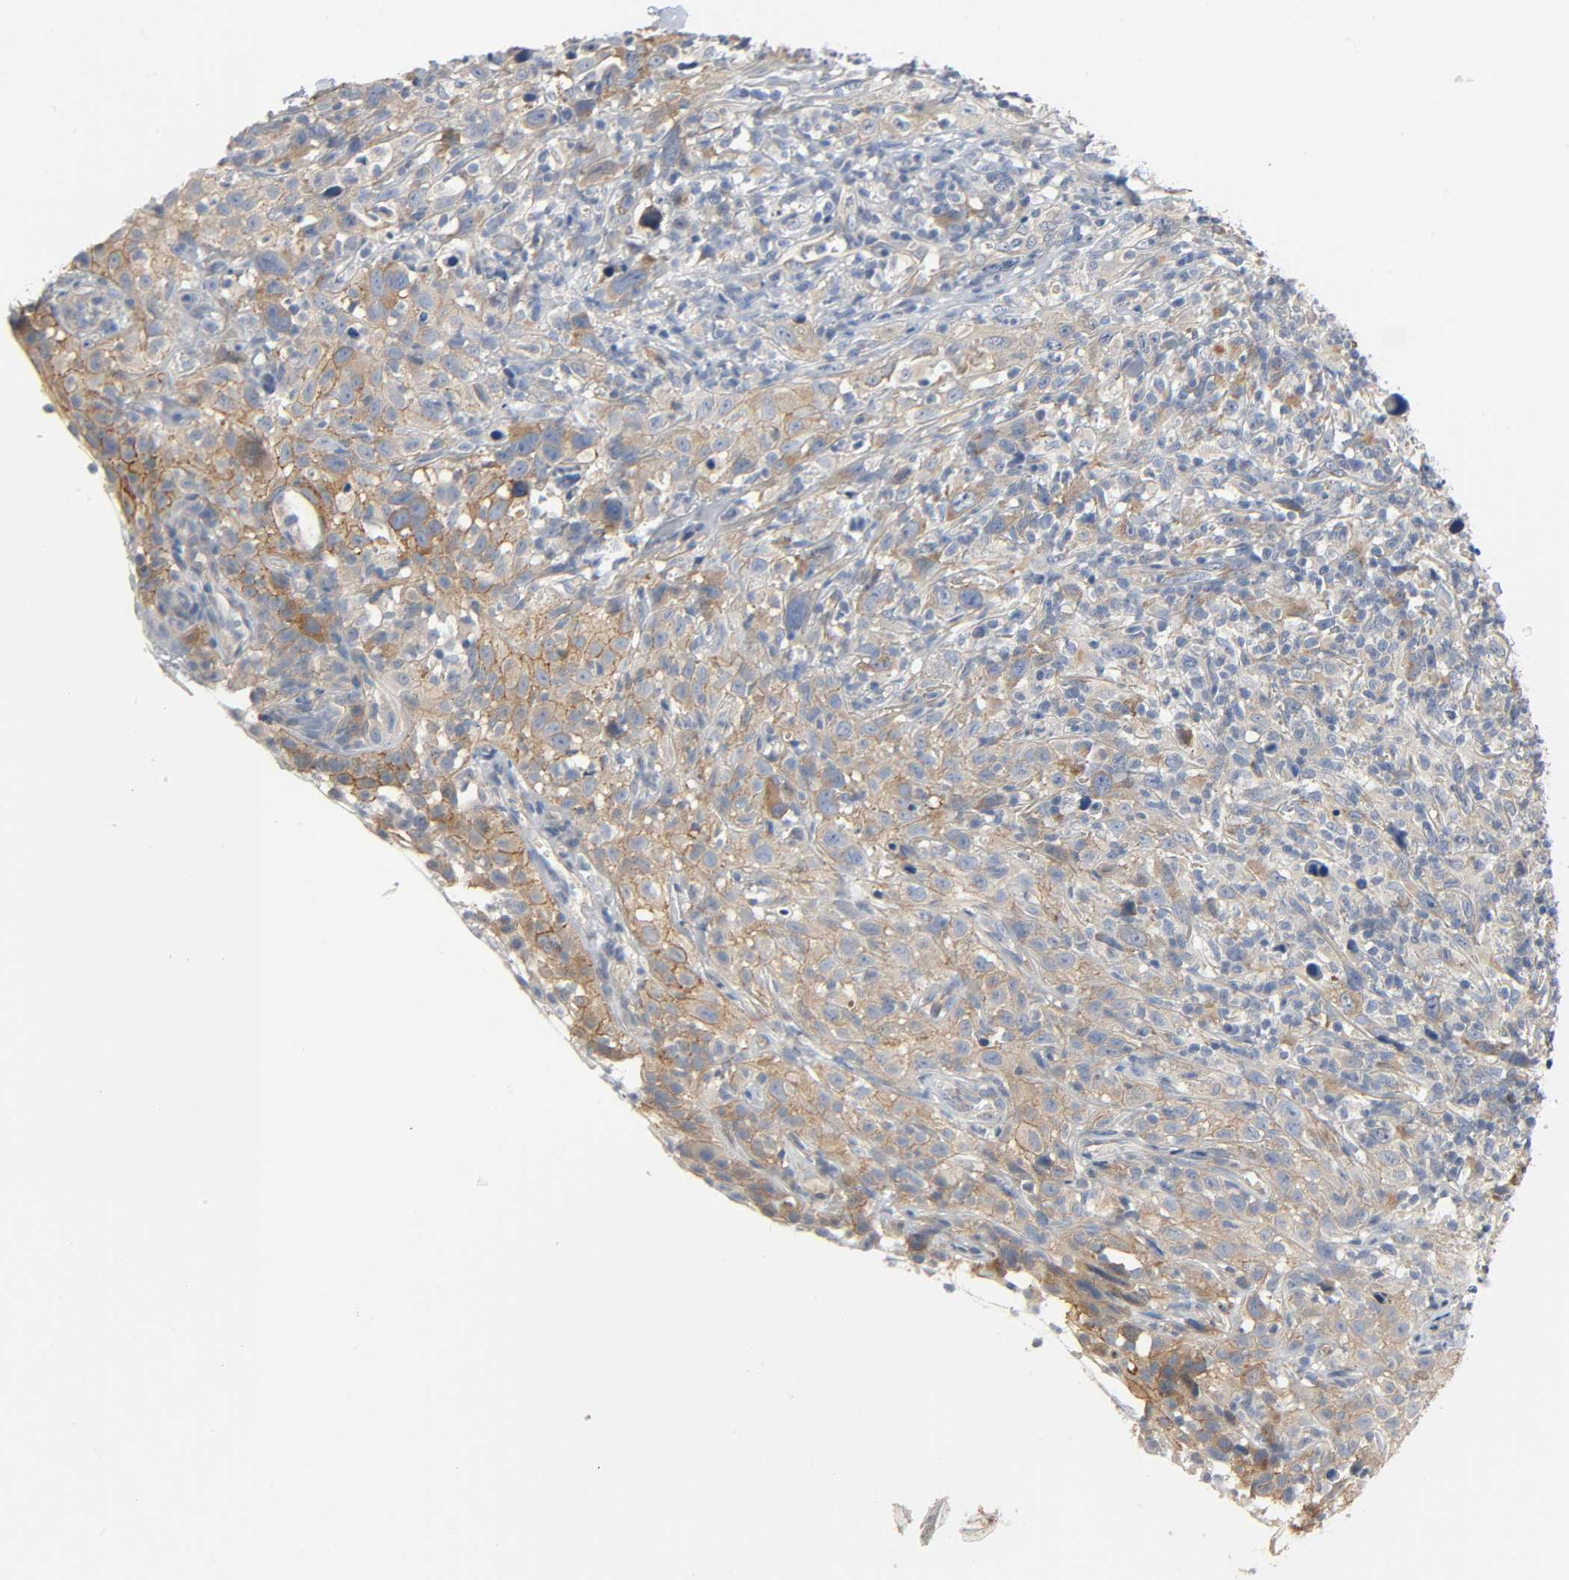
{"staining": {"intensity": "moderate", "quantity": ">75%", "location": "cytoplasmic/membranous"}, "tissue": "thyroid cancer", "cell_type": "Tumor cells", "image_type": "cancer", "snomed": [{"axis": "morphology", "description": "Carcinoma, NOS"}, {"axis": "topography", "description": "Thyroid gland"}], "caption": "Moderate cytoplasmic/membranous protein staining is identified in approximately >75% of tumor cells in thyroid carcinoma.", "gene": "ARPC1A", "patient": {"sex": "female", "age": 77}}